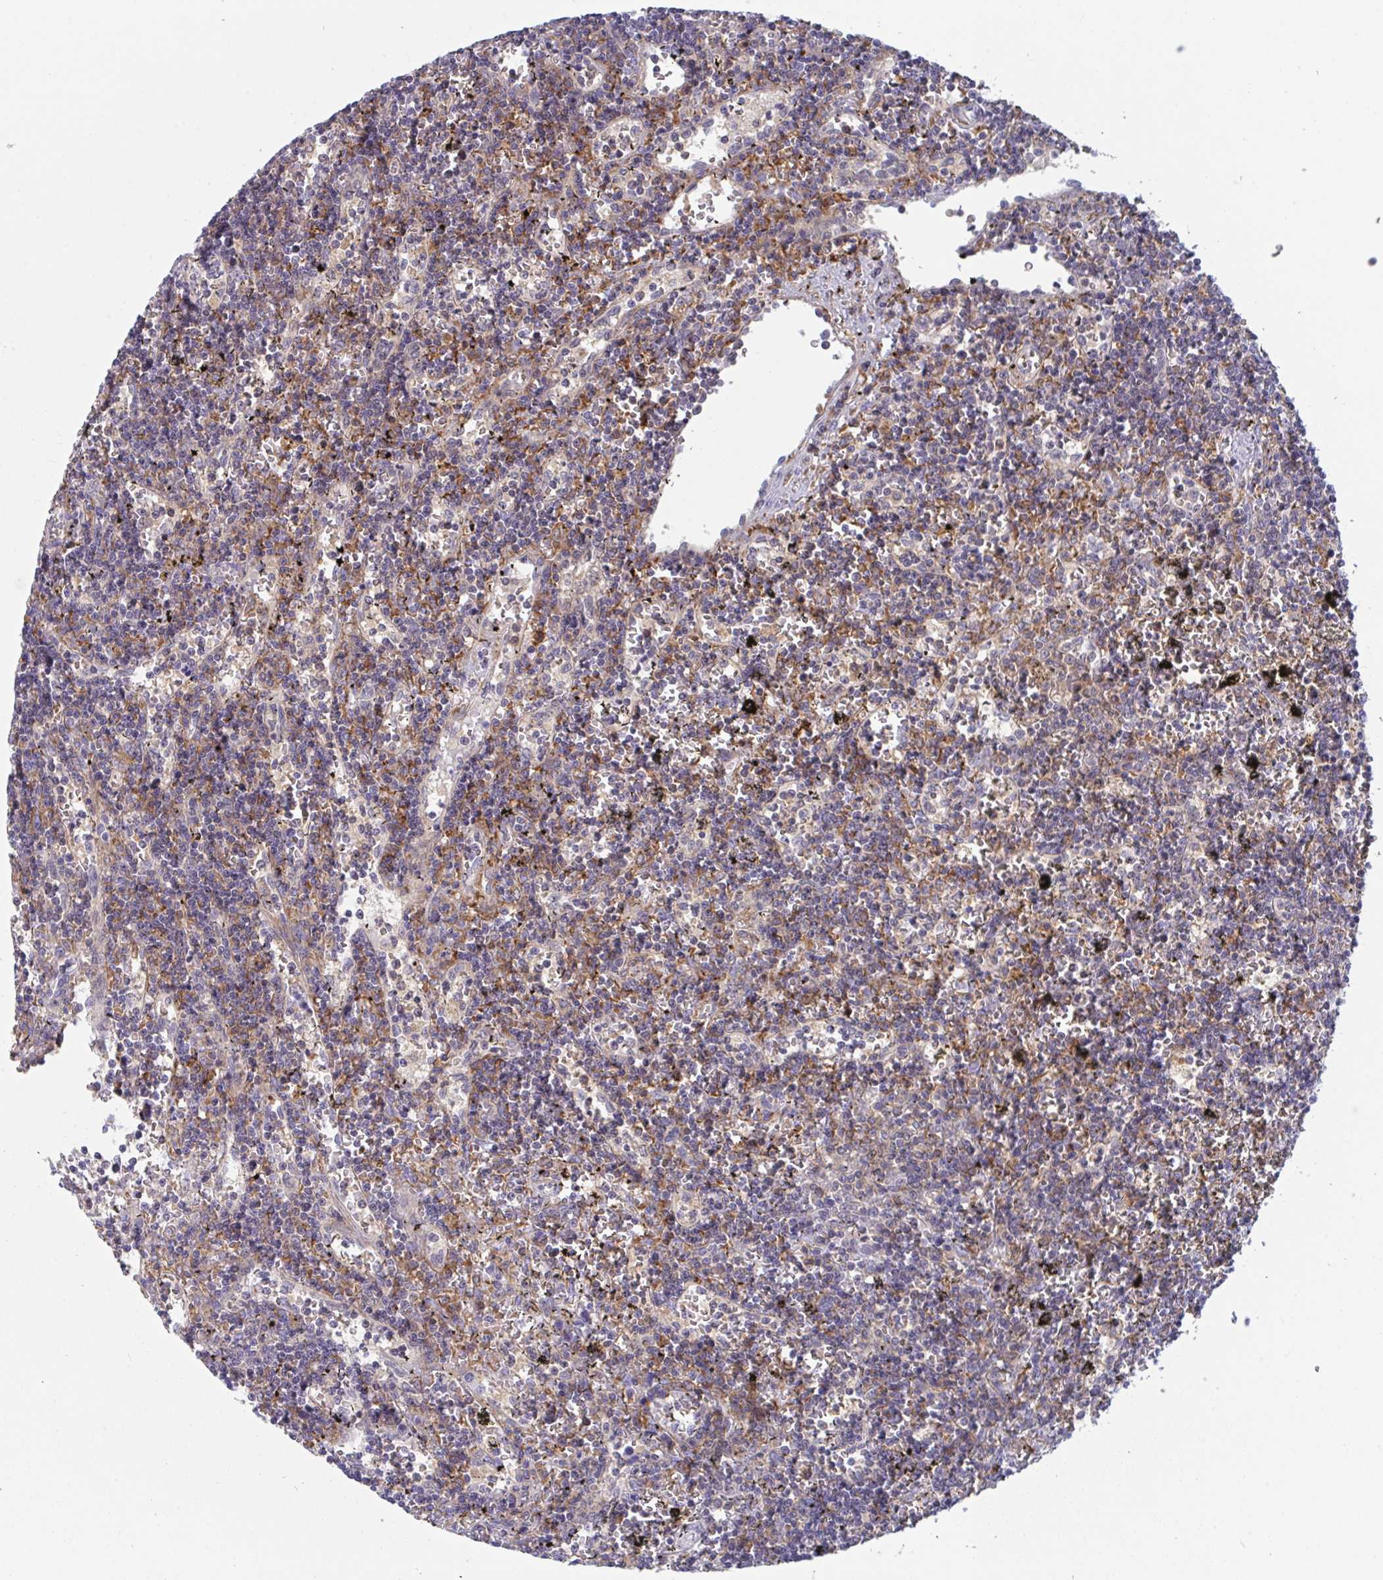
{"staining": {"intensity": "negative", "quantity": "none", "location": "none"}, "tissue": "lymphoma", "cell_type": "Tumor cells", "image_type": "cancer", "snomed": [{"axis": "morphology", "description": "Malignant lymphoma, non-Hodgkin's type, Low grade"}, {"axis": "topography", "description": "Spleen"}], "caption": "This is an immunohistochemistry (IHC) histopathology image of low-grade malignant lymphoma, non-Hodgkin's type. There is no staining in tumor cells.", "gene": "DISP2", "patient": {"sex": "male", "age": 60}}